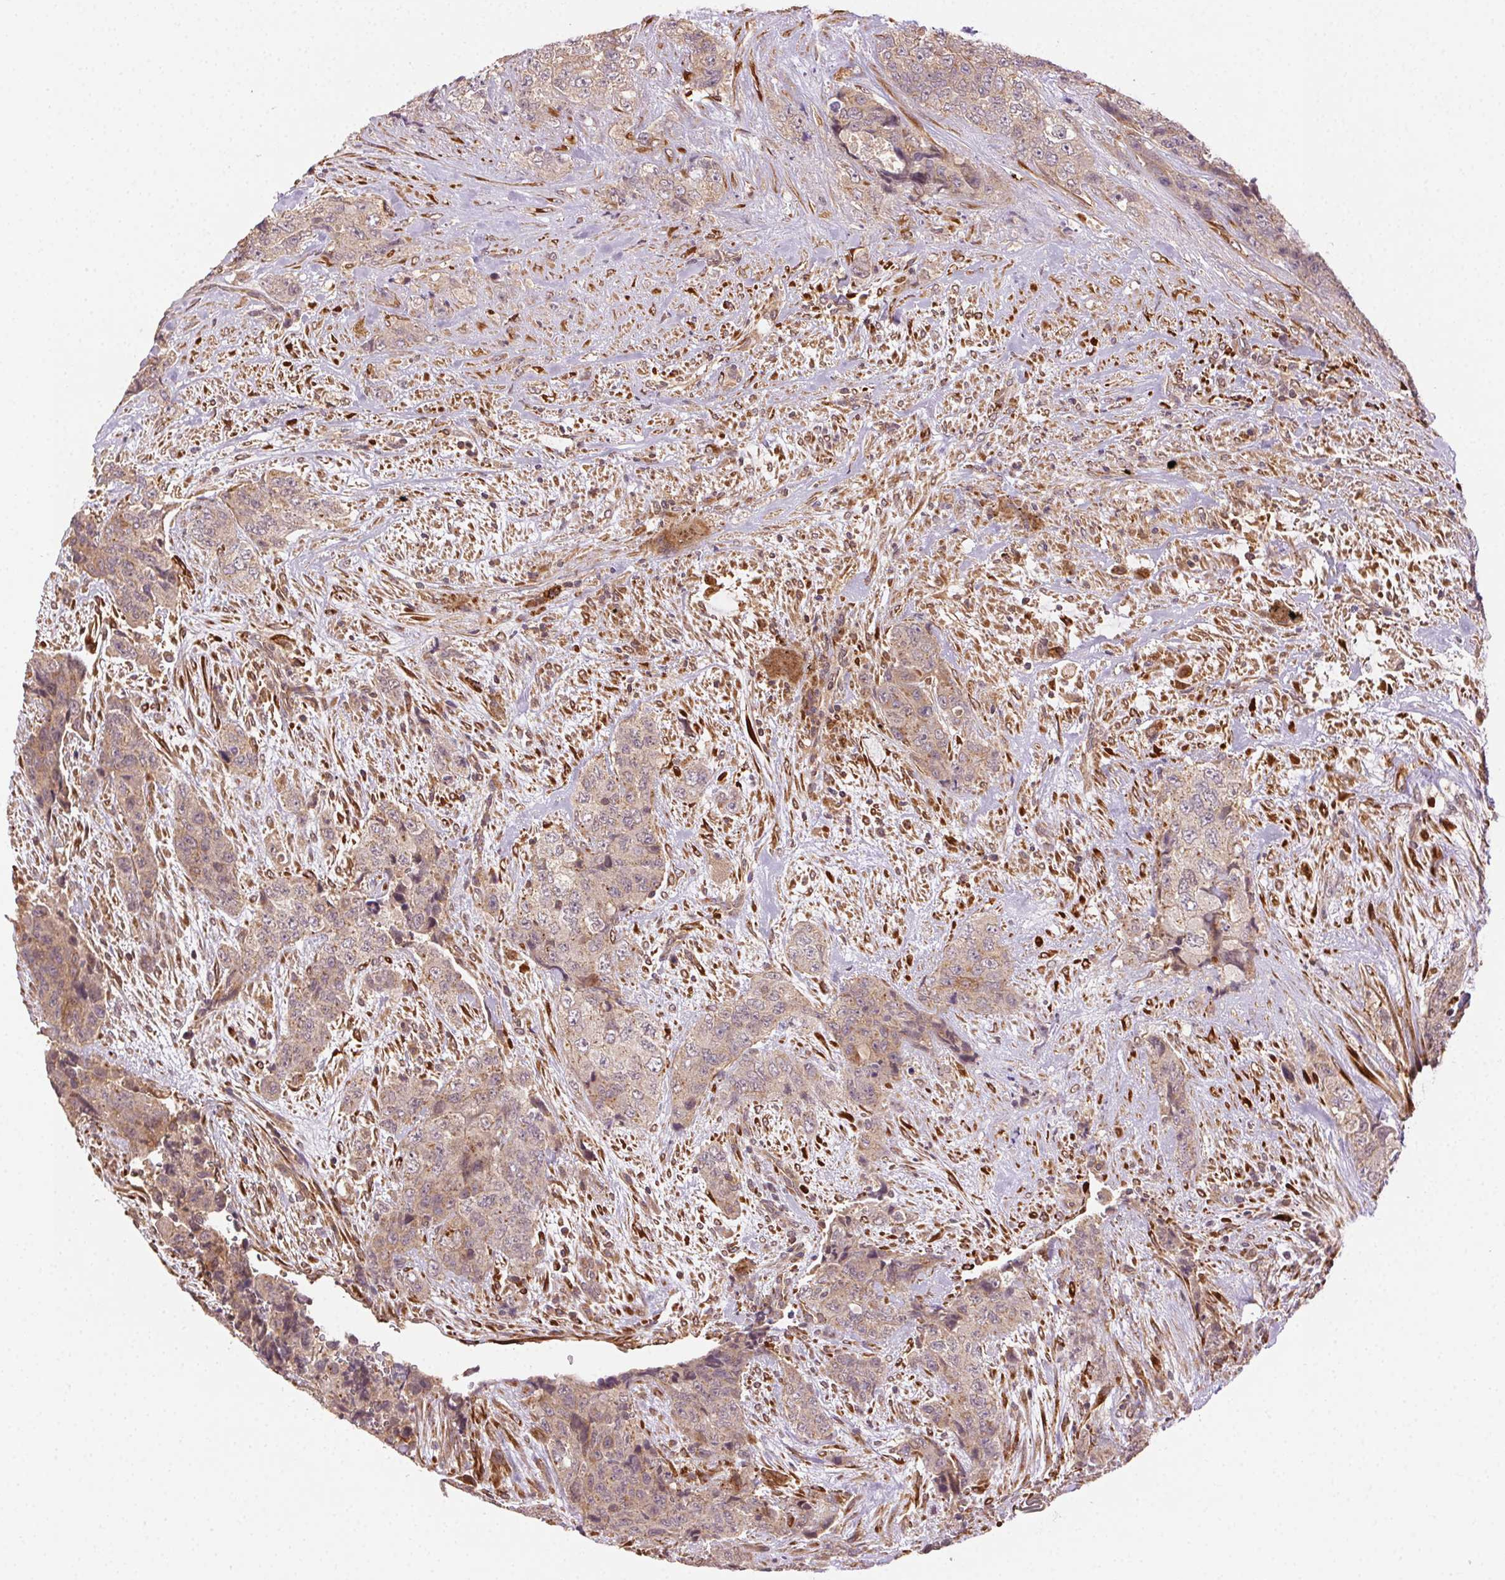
{"staining": {"intensity": "weak", "quantity": ">75%", "location": "cytoplasmic/membranous"}, "tissue": "urothelial cancer", "cell_type": "Tumor cells", "image_type": "cancer", "snomed": [{"axis": "morphology", "description": "Urothelial carcinoma, High grade"}, {"axis": "topography", "description": "Urinary bladder"}], "caption": "DAB (3,3'-diaminobenzidine) immunohistochemical staining of human high-grade urothelial carcinoma exhibits weak cytoplasmic/membranous protein positivity in about >75% of tumor cells. The protein of interest is shown in brown color, while the nuclei are stained blue.", "gene": "KLHL15", "patient": {"sex": "female", "age": 78}}